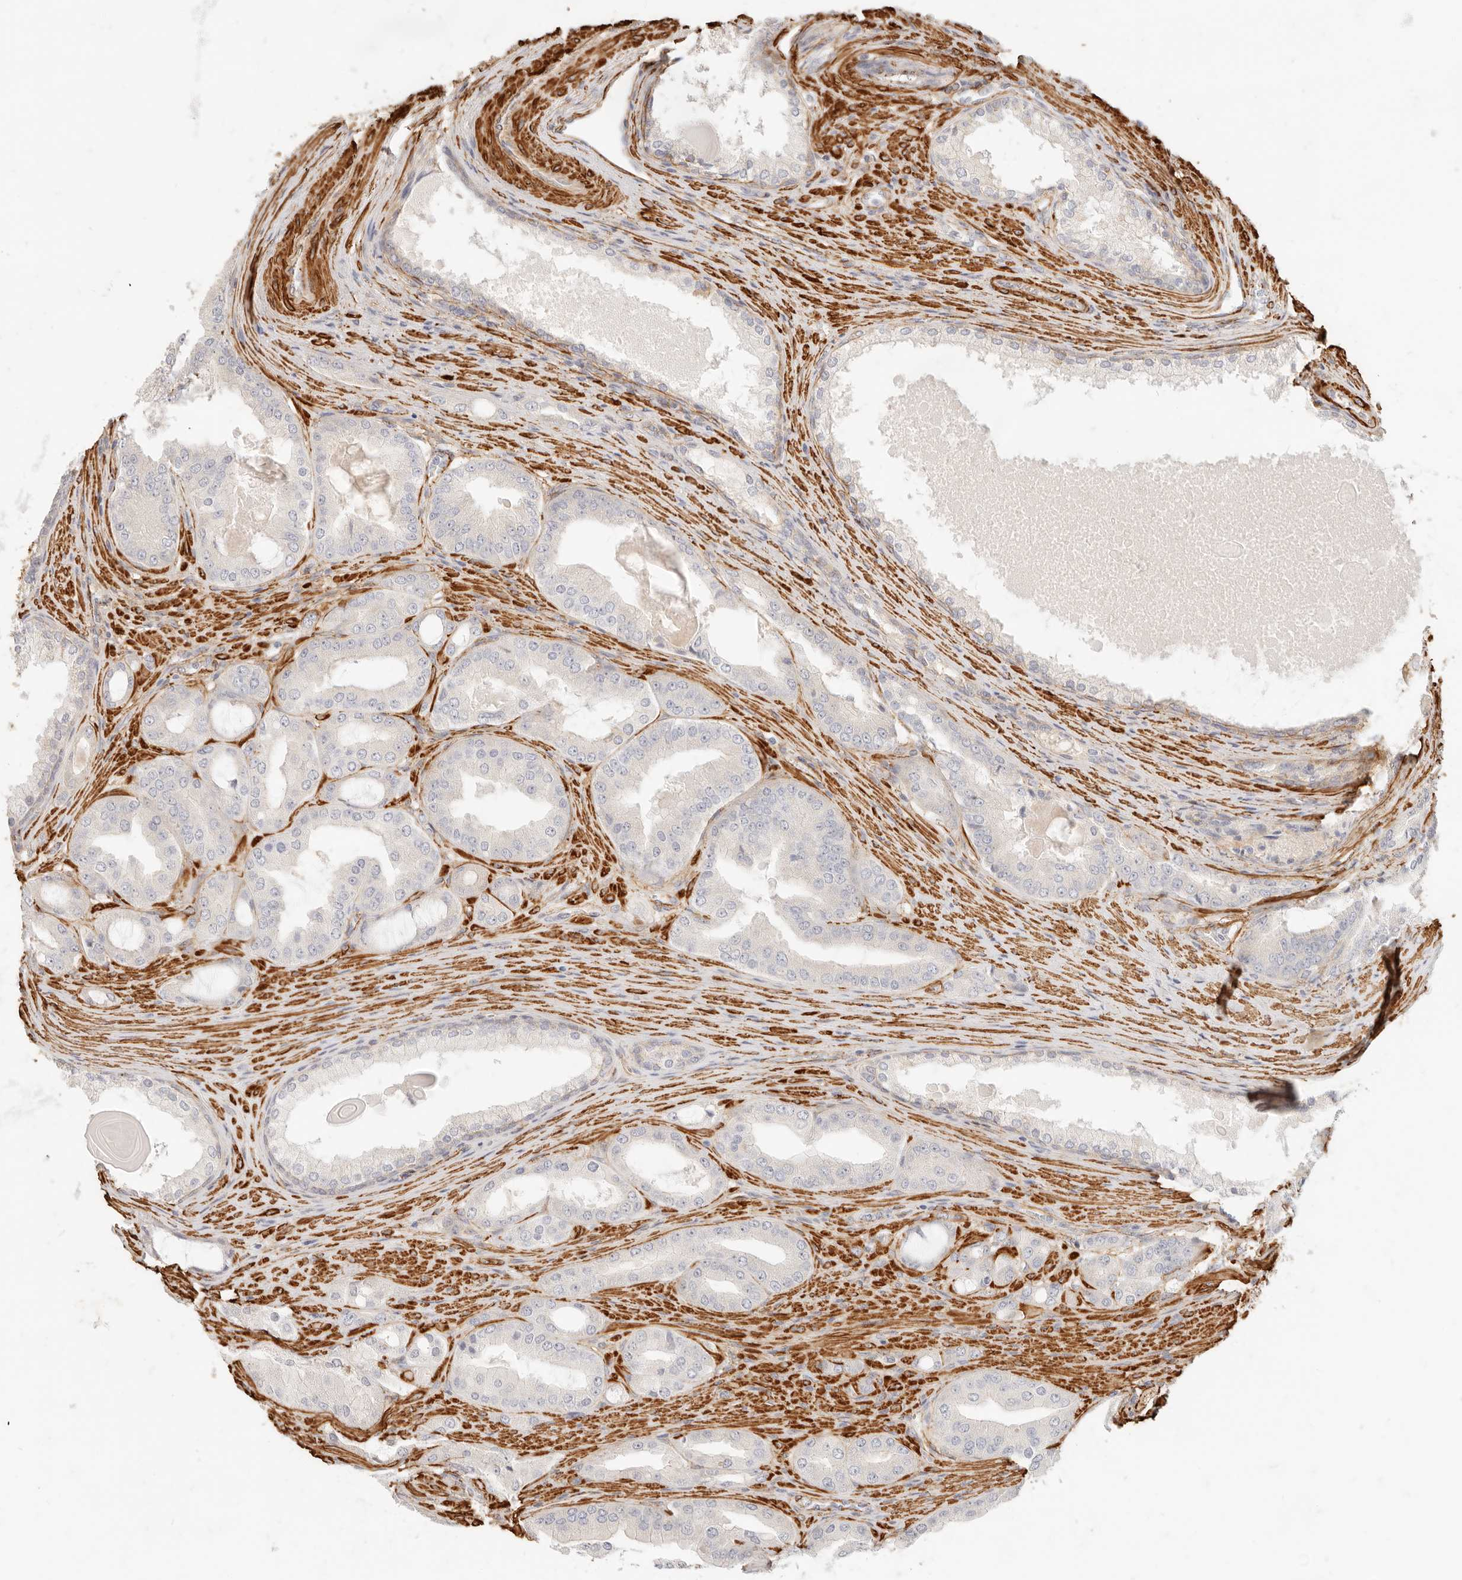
{"staining": {"intensity": "negative", "quantity": "none", "location": "none"}, "tissue": "prostate cancer", "cell_type": "Tumor cells", "image_type": "cancer", "snomed": [{"axis": "morphology", "description": "Adenocarcinoma, High grade"}, {"axis": "topography", "description": "Prostate"}], "caption": "Adenocarcinoma (high-grade) (prostate) was stained to show a protein in brown. There is no significant positivity in tumor cells.", "gene": "TMTC2", "patient": {"sex": "male", "age": 60}}